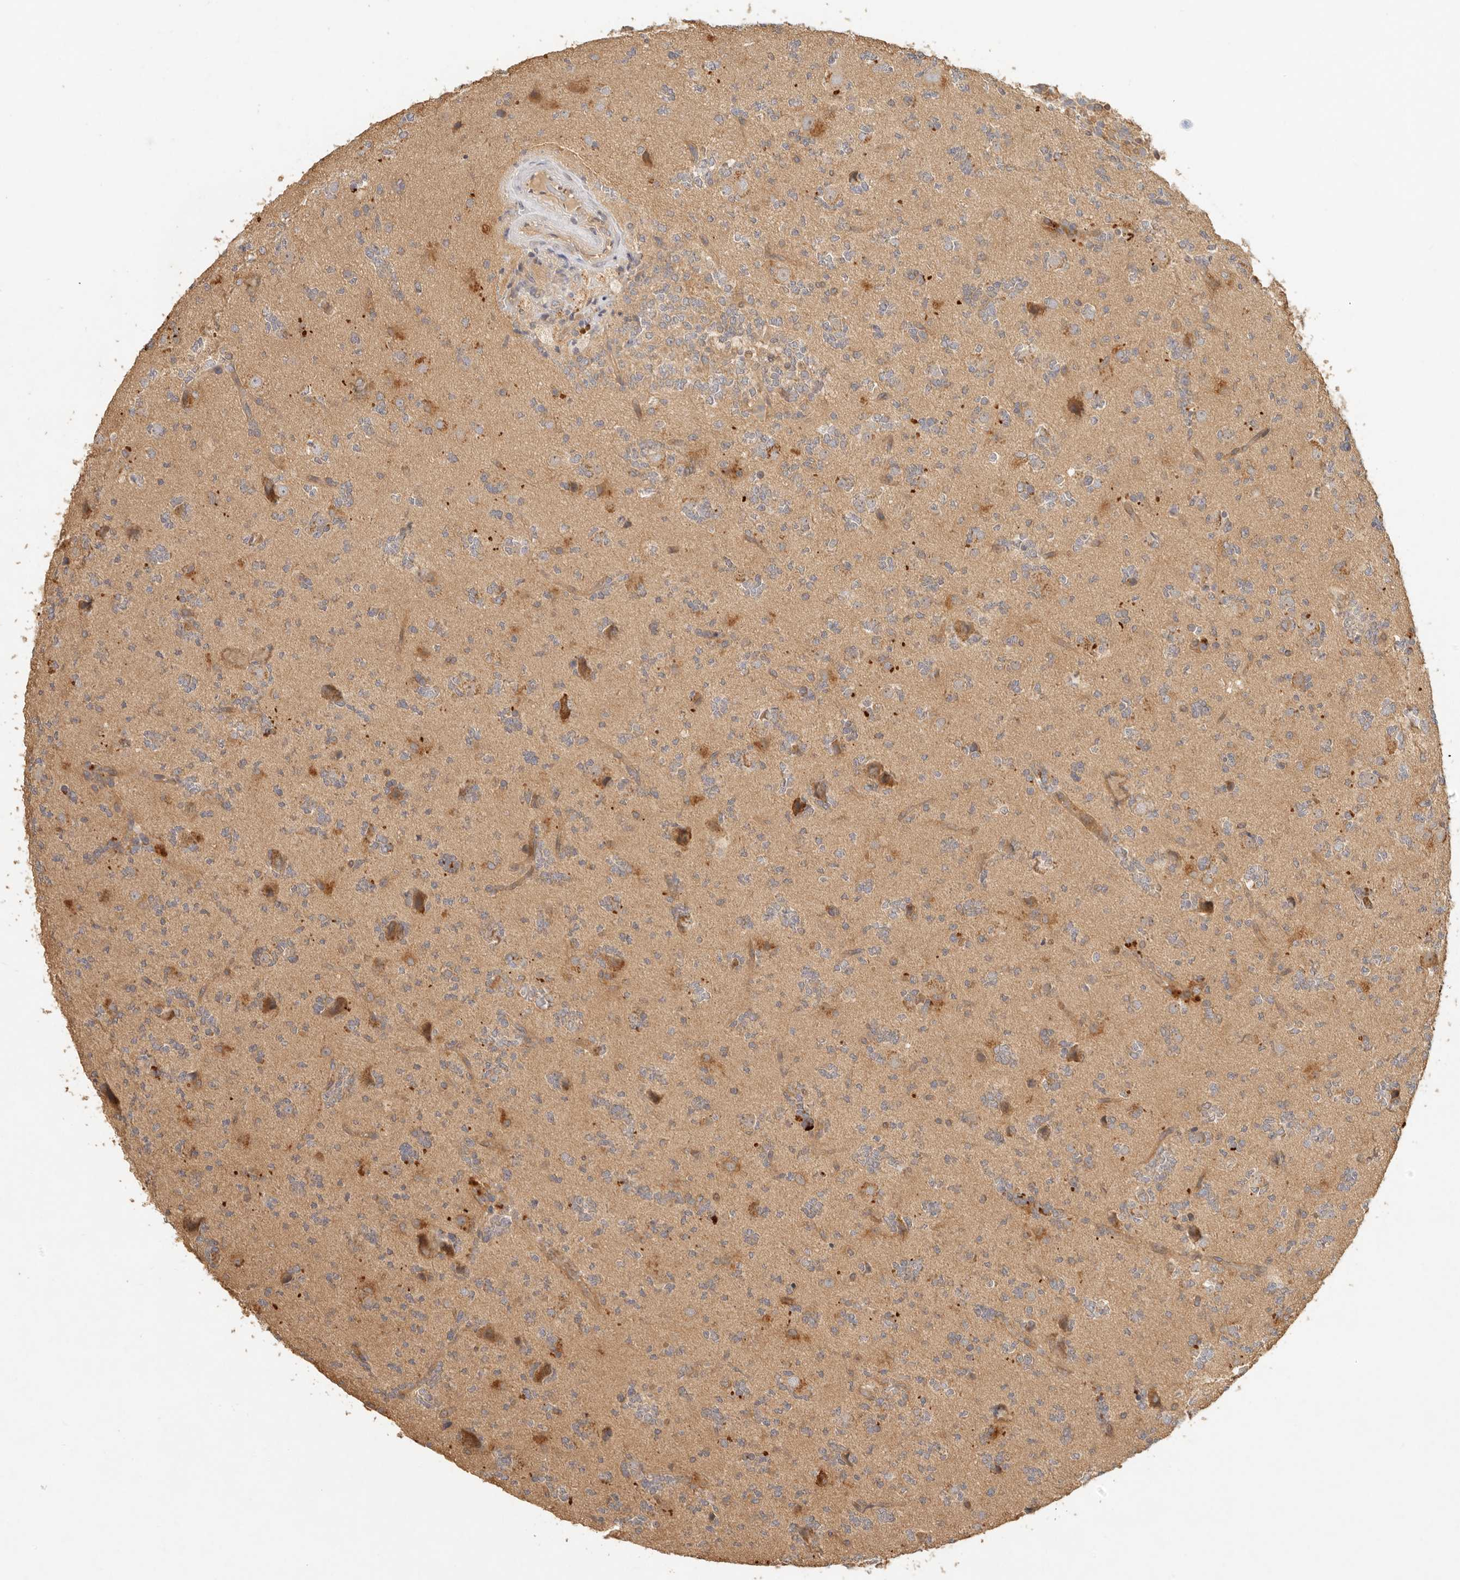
{"staining": {"intensity": "weak", "quantity": "<25%", "location": "cytoplasmic/membranous"}, "tissue": "glioma", "cell_type": "Tumor cells", "image_type": "cancer", "snomed": [{"axis": "morphology", "description": "Glioma, malignant, High grade"}, {"axis": "topography", "description": "Brain"}], "caption": "Immunohistochemistry (IHC) micrograph of neoplastic tissue: malignant high-grade glioma stained with DAB shows no significant protein positivity in tumor cells. (Brightfield microscopy of DAB immunohistochemistry (IHC) at high magnification).", "gene": "HECTD3", "patient": {"sex": "female", "age": 62}}